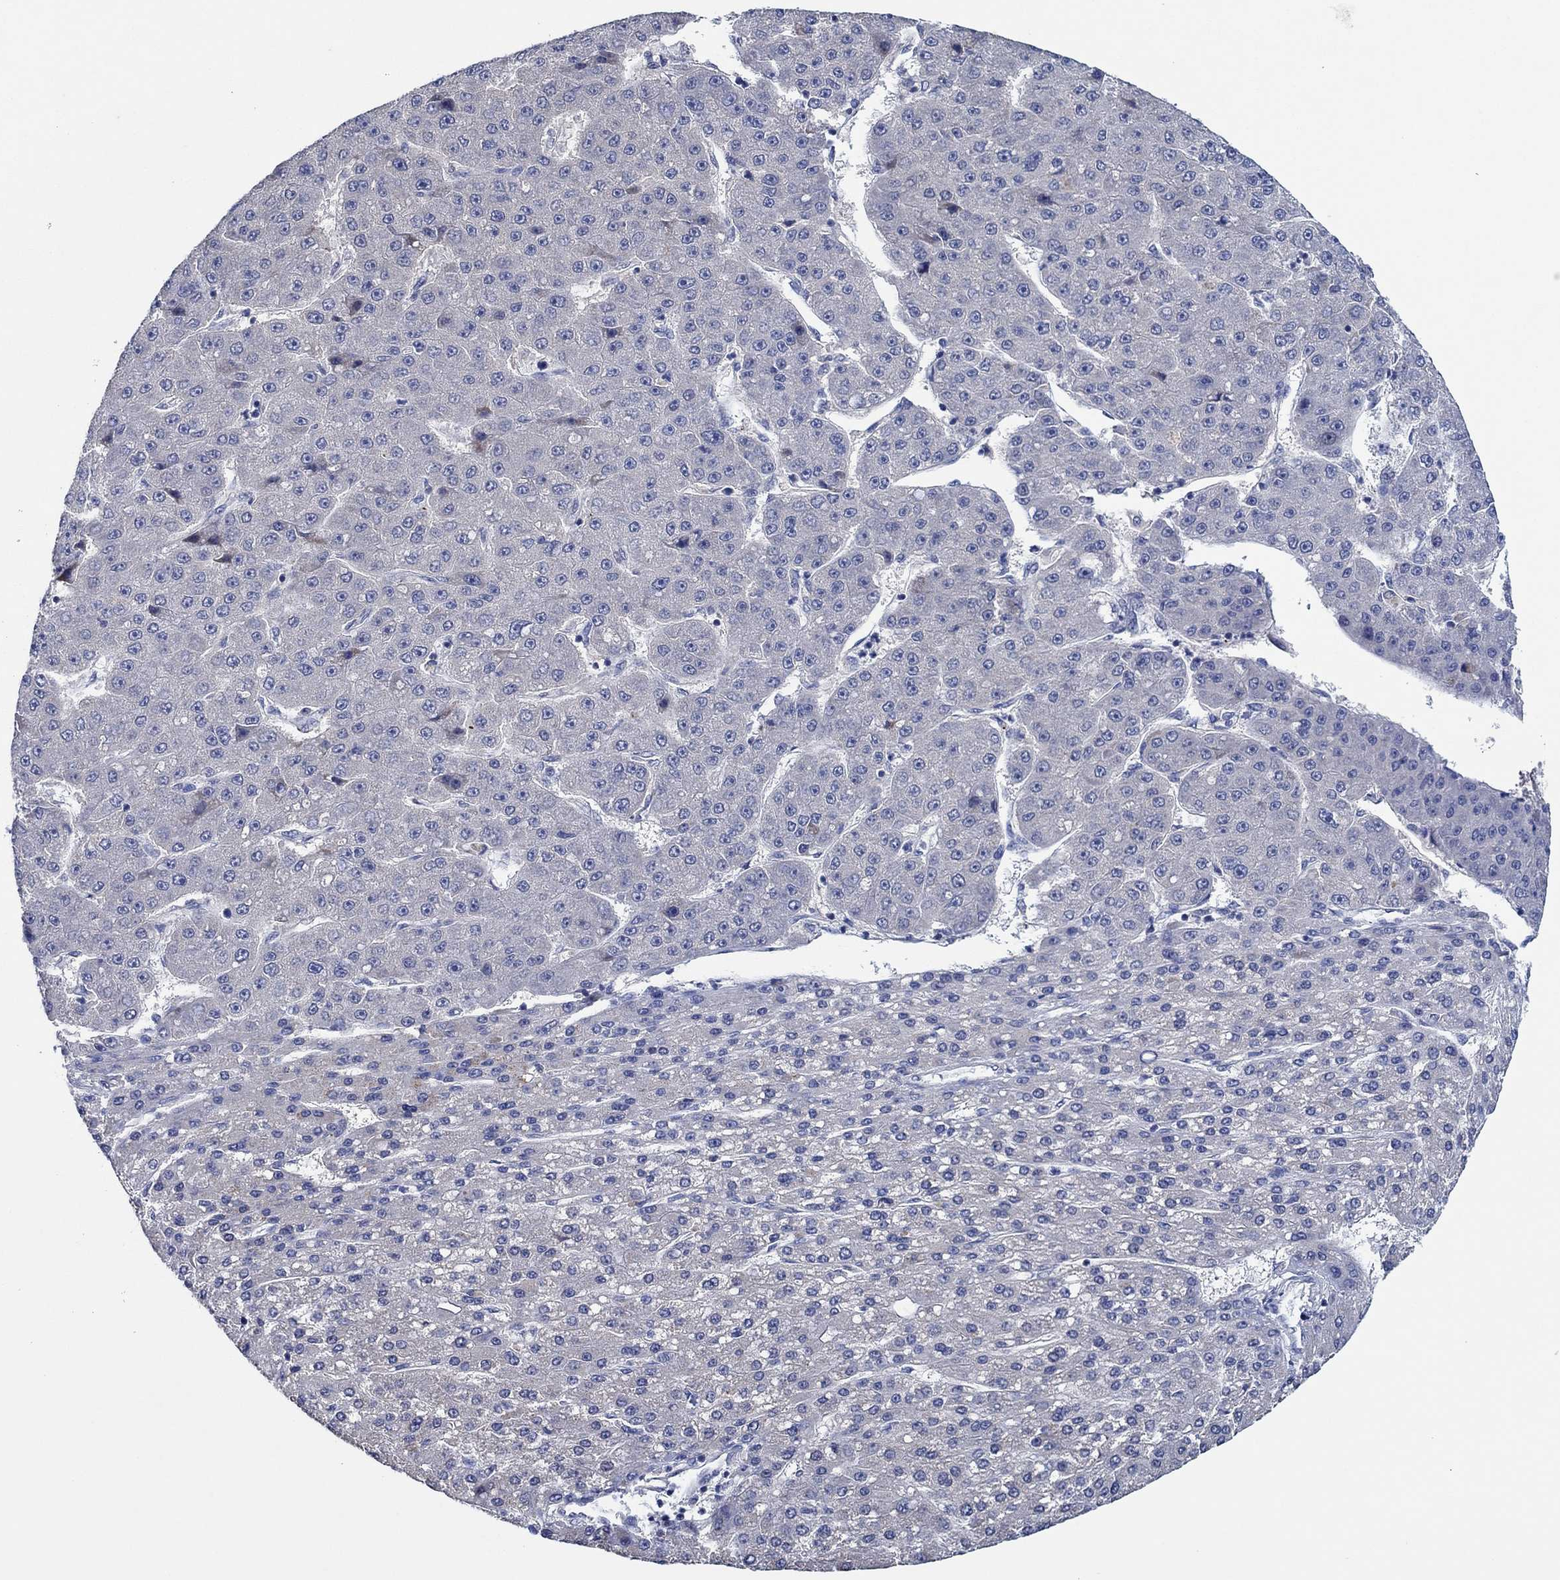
{"staining": {"intensity": "negative", "quantity": "none", "location": "none"}, "tissue": "liver cancer", "cell_type": "Tumor cells", "image_type": "cancer", "snomed": [{"axis": "morphology", "description": "Carcinoma, Hepatocellular, NOS"}, {"axis": "topography", "description": "Liver"}], "caption": "IHC image of human hepatocellular carcinoma (liver) stained for a protein (brown), which exhibits no positivity in tumor cells. Nuclei are stained in blue.", "gene": "PRRT3", "patient": {"sex": "male", "age": 67}}